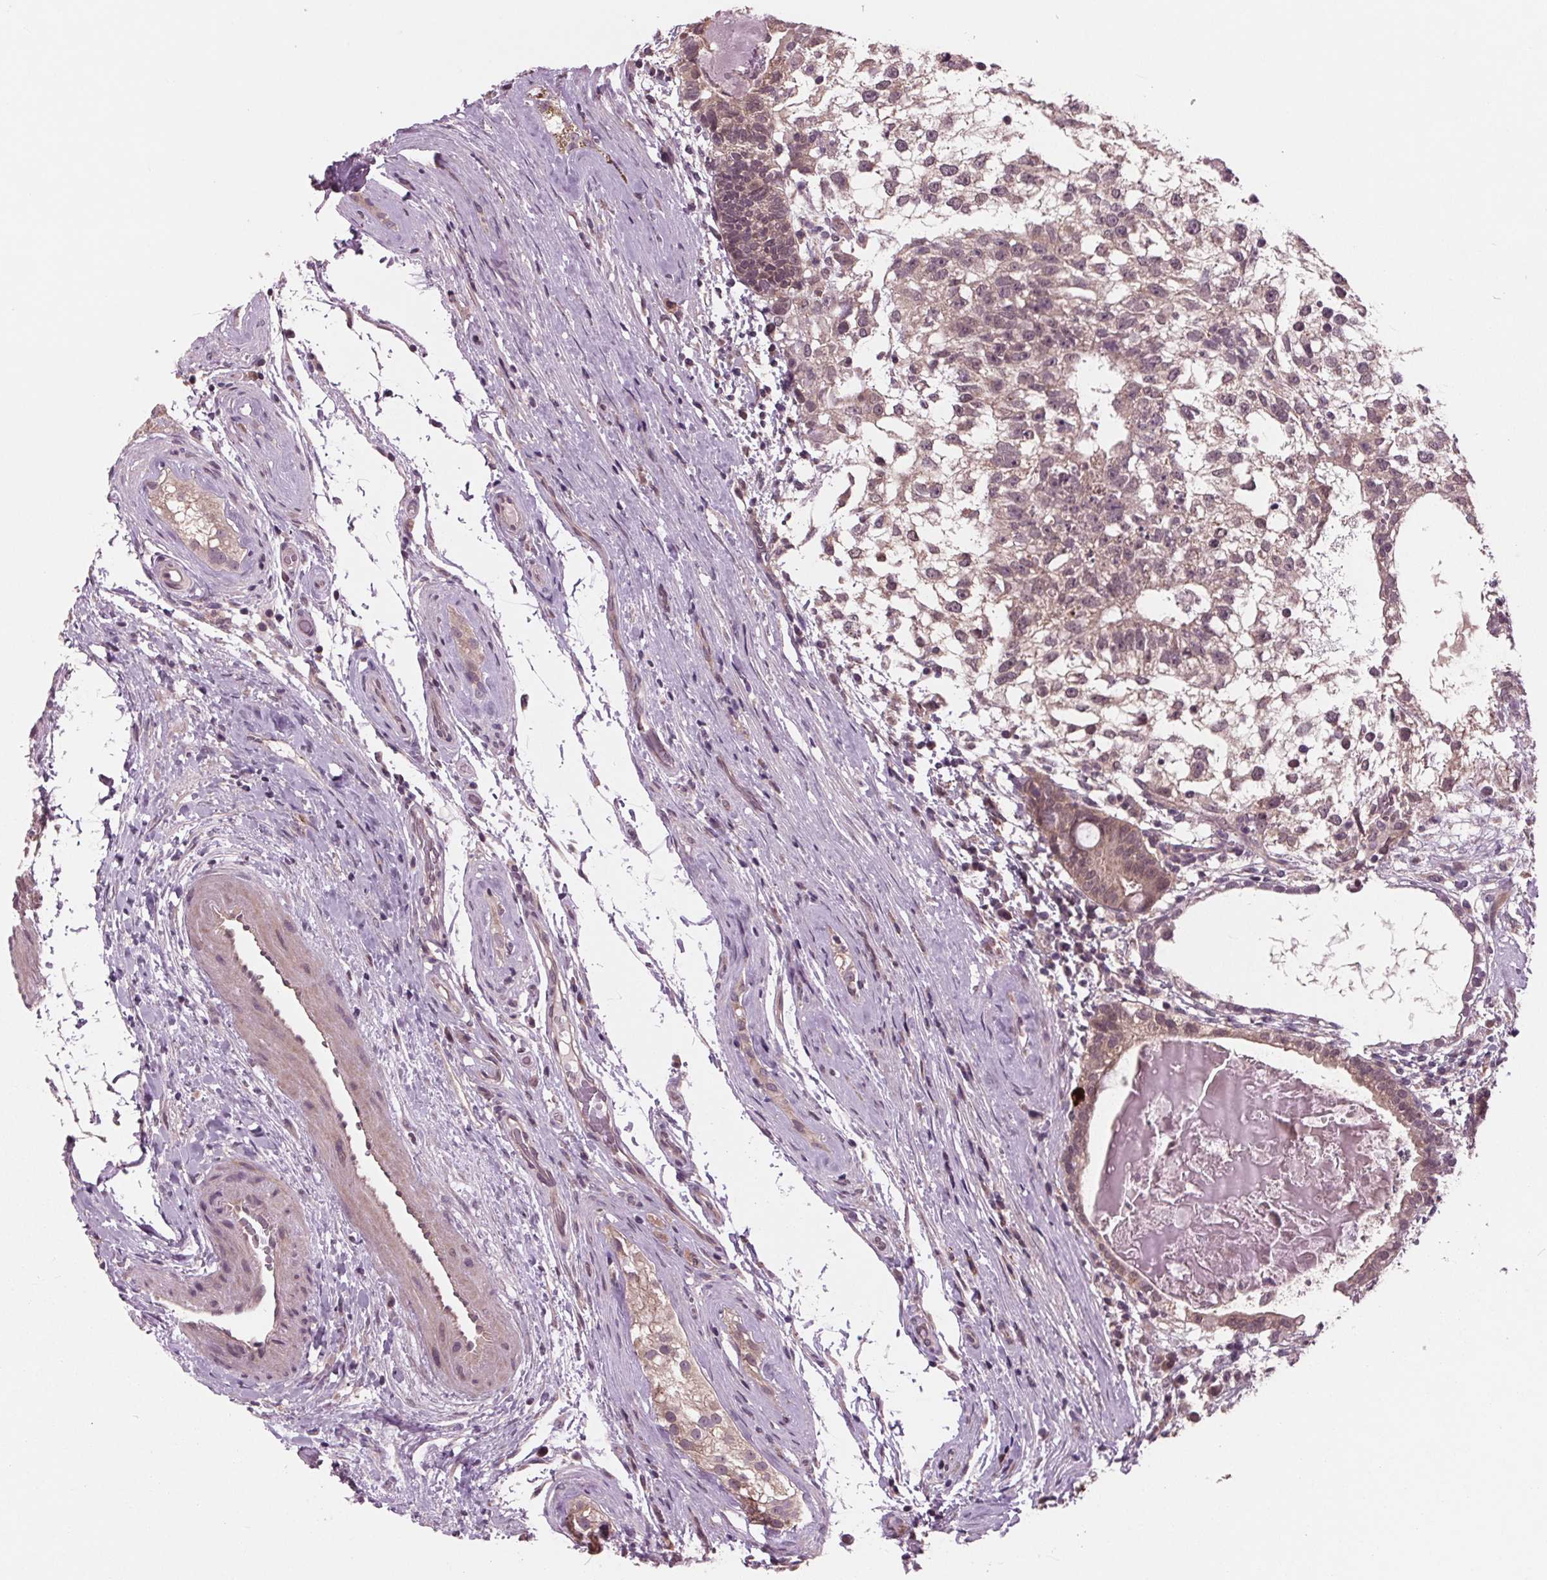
{"staining": {"intensity": "moderate", "quantity": "25%-75%", "location": "cytoplasmic/membranous"}, "tissue": "testis cancer", "cell_type": "Tumor cells", "image_type": "cancer", "snomed": [{"axis": "morphology", "description": "Seminoma, NOS"}, {"axis": "morphology", "description": "Carcinoma, Embryonal, NOS"}, {"axis": "topography", "description": "Testis"}], "caption": "An image showing moderate cytoplasmic/membranous positivity in about 25%-75% of tumor cells in testis seminoma, as visualized by brown immunohistochemical staining.", "gene": "MAPK8", "patient": {"sex": "male", "age": 41}}